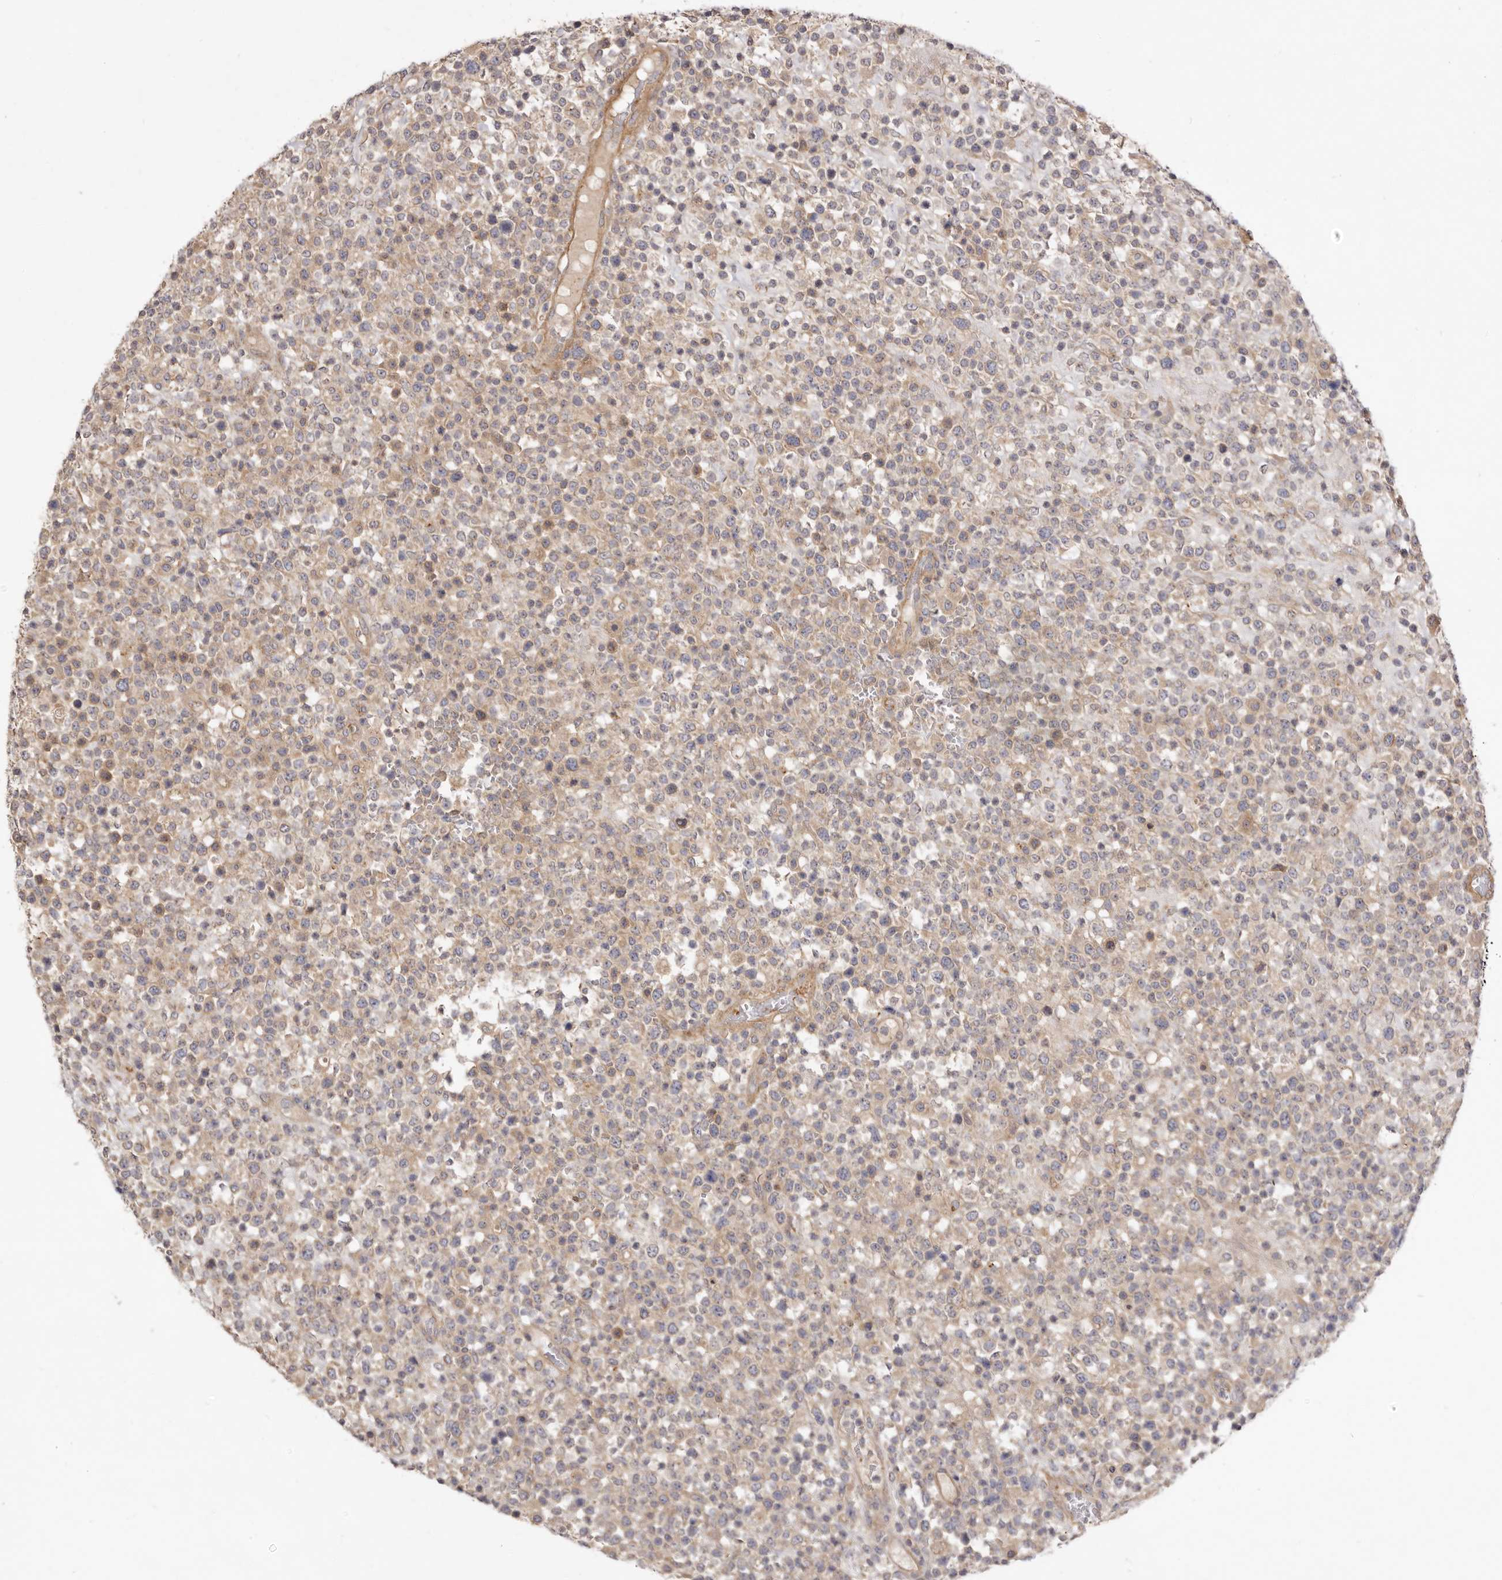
{"staining": {"intensity": "negative", "quantity": "none", "location": "none"}, "tissue": "lymphoma", "cell_type": "Tumor cells", "image_type": "cancer", "snomed": [{"axis": "morphology", "description": "Malignant lymphoma, non-Hodgkin's type, High grade"}, {"axis": "topography", "description": "Colon"}], "caption": "Immunohistochemistry (IHC) of human lymphoma demonstrates no positivity in tumor cells. (IHC, brightfield microscopy, high magnification).", "gene": "ADAMTS9", "patient": {"sex": "female", "age": 53}}